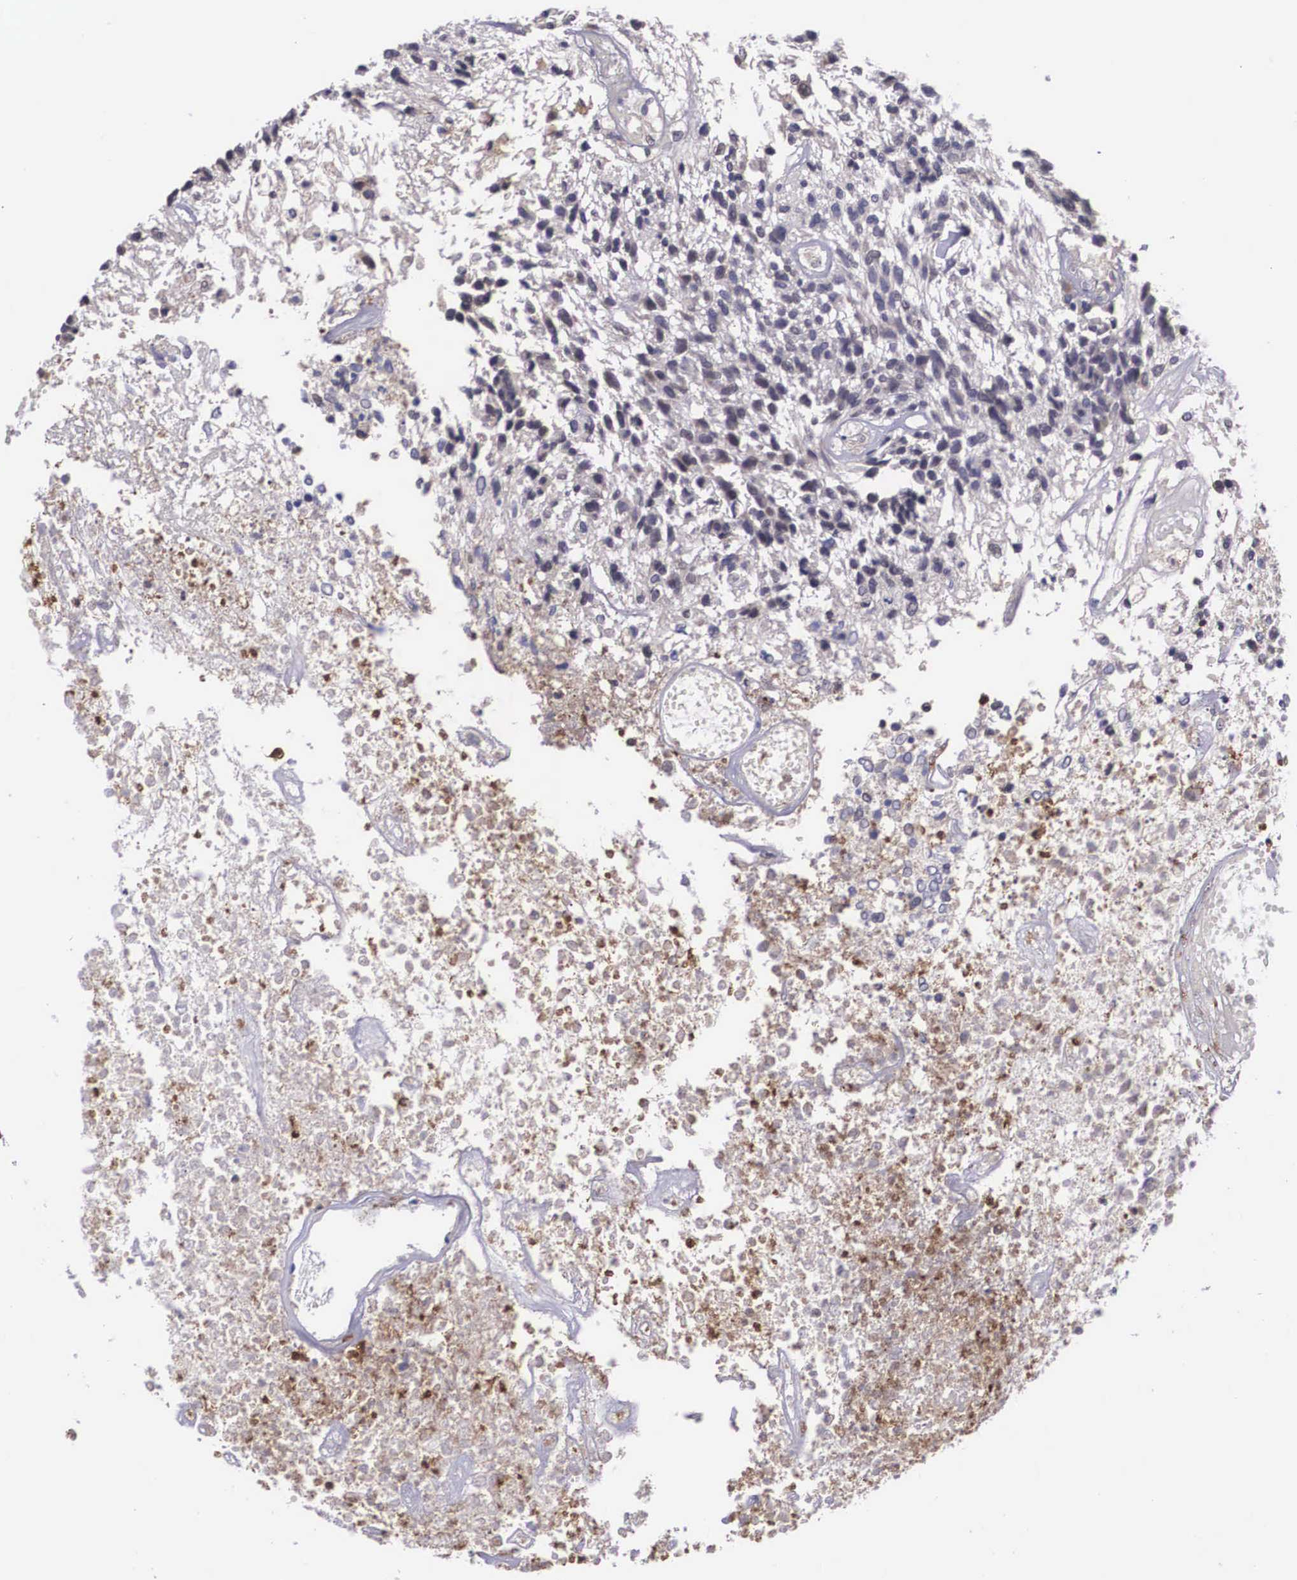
{"staining": {"intensity": "negative", "quantity": "none", "location": "none"}, "tissue": "glioma", "cell_type": "Tumor cells", "image_type": "cancer", "snomed": [{"axis": "morphology", "description": "Glioma, malignant, High grade"}, {"axis": "topography", "description": "Brain"}], "caption": "The immunohistochemistry photomicrograph has no significant positivity in tumor cells of malignant glioma (high-grade) tissue.", "gene": "SLC25A21", "patient": {"sex": "male", "age": 77}}